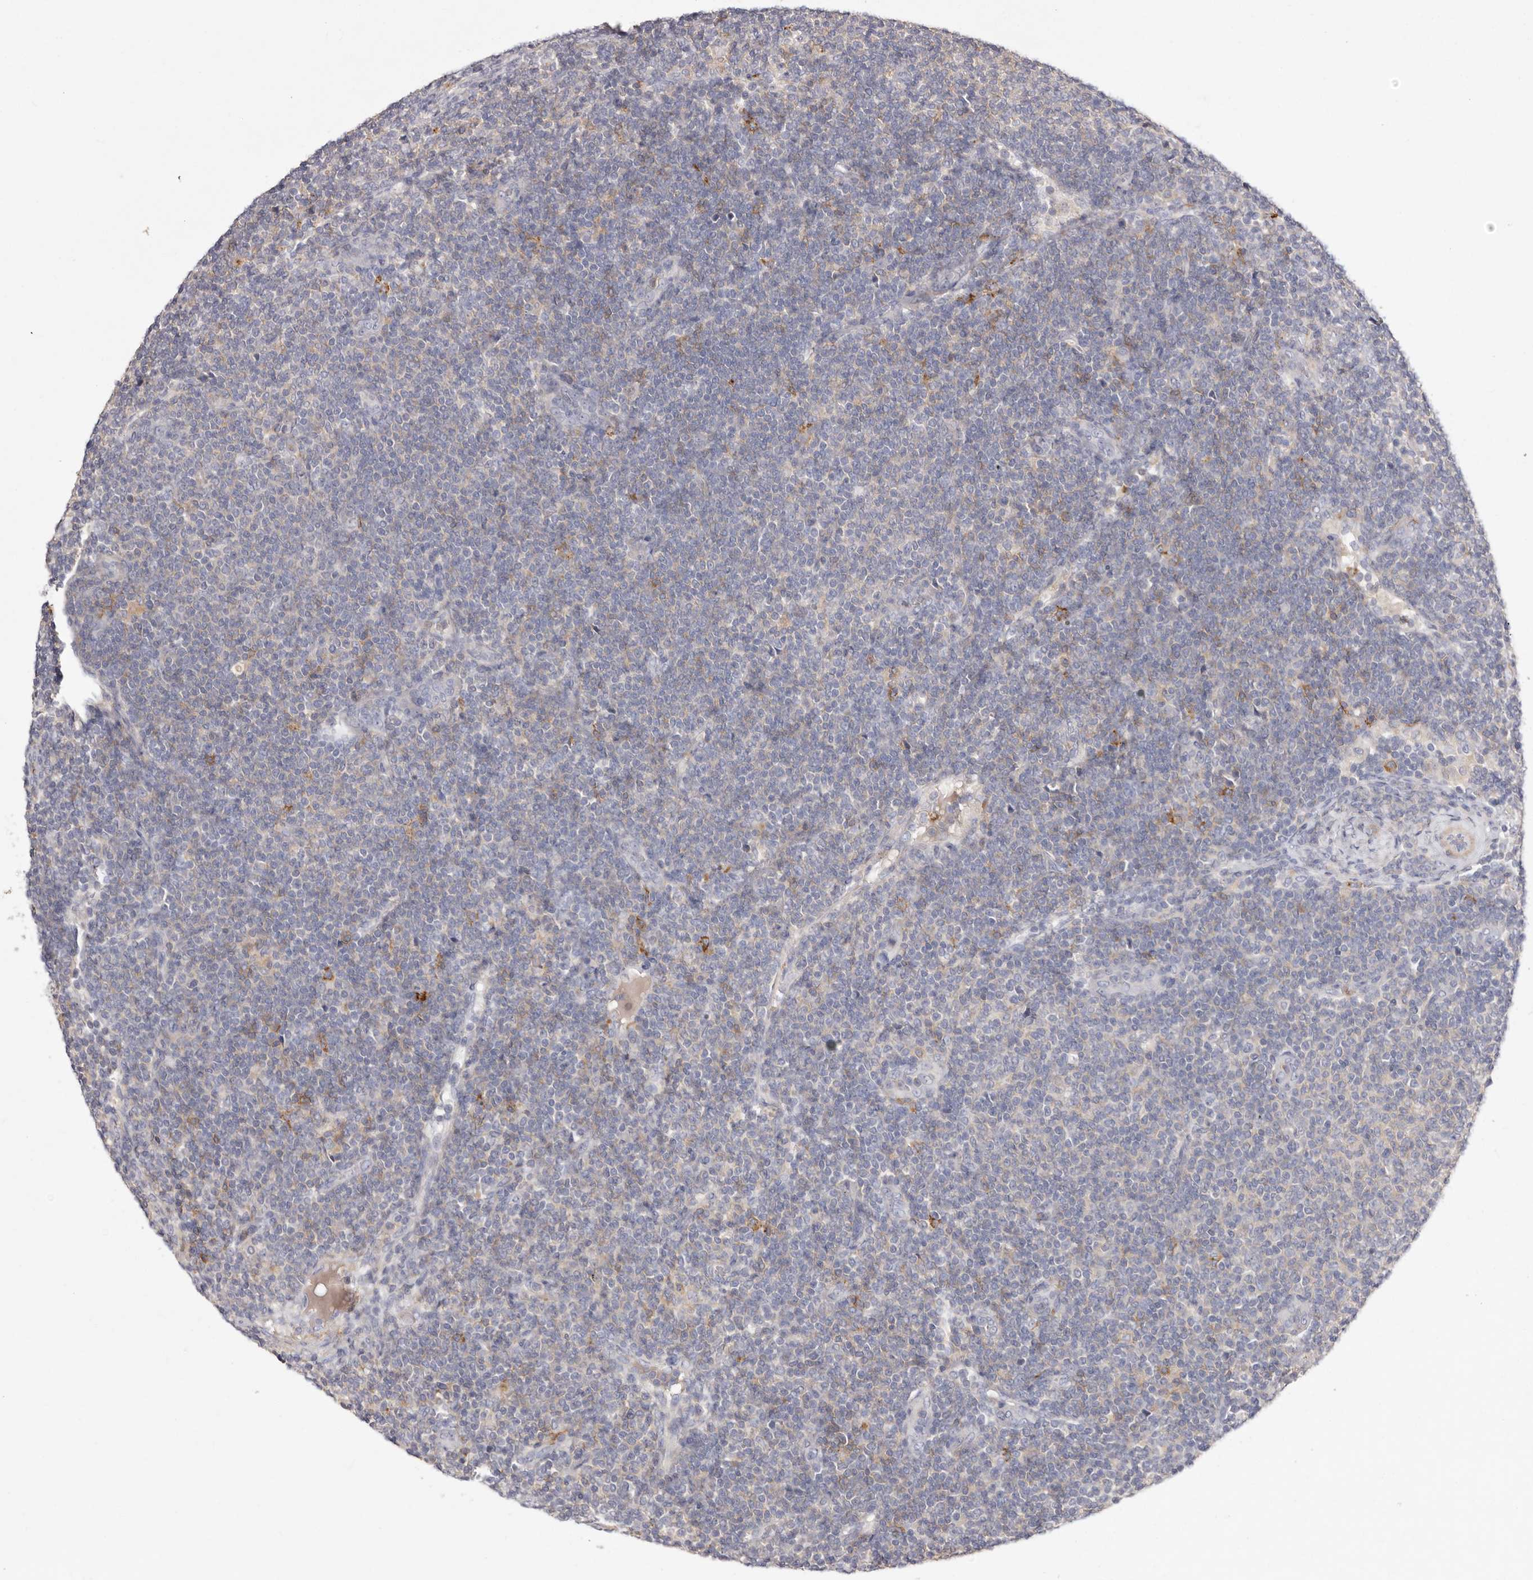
{"staining": {"intensity": "negative", "quantity": "none", "location": "none"}, "tissue": "lymphoma", "cell_type": "Tumor cells", "image_type": "cancer", "snomed": [{"axis": "morphology", "description": "Malignant lymphoma, non-Hodgkin's type, Low grade"}, {"axis": "topography", "description": "Lymph node"}], "caption": "This is a photomicrograph of immunohistochemistry (IHC) staining of low-grade malignant lymphoma, non-Hodgkin's type, which shows no staining in tumor cells.", "gene": "S1PR5", "patient": {"sex": "male", "age": 66}}